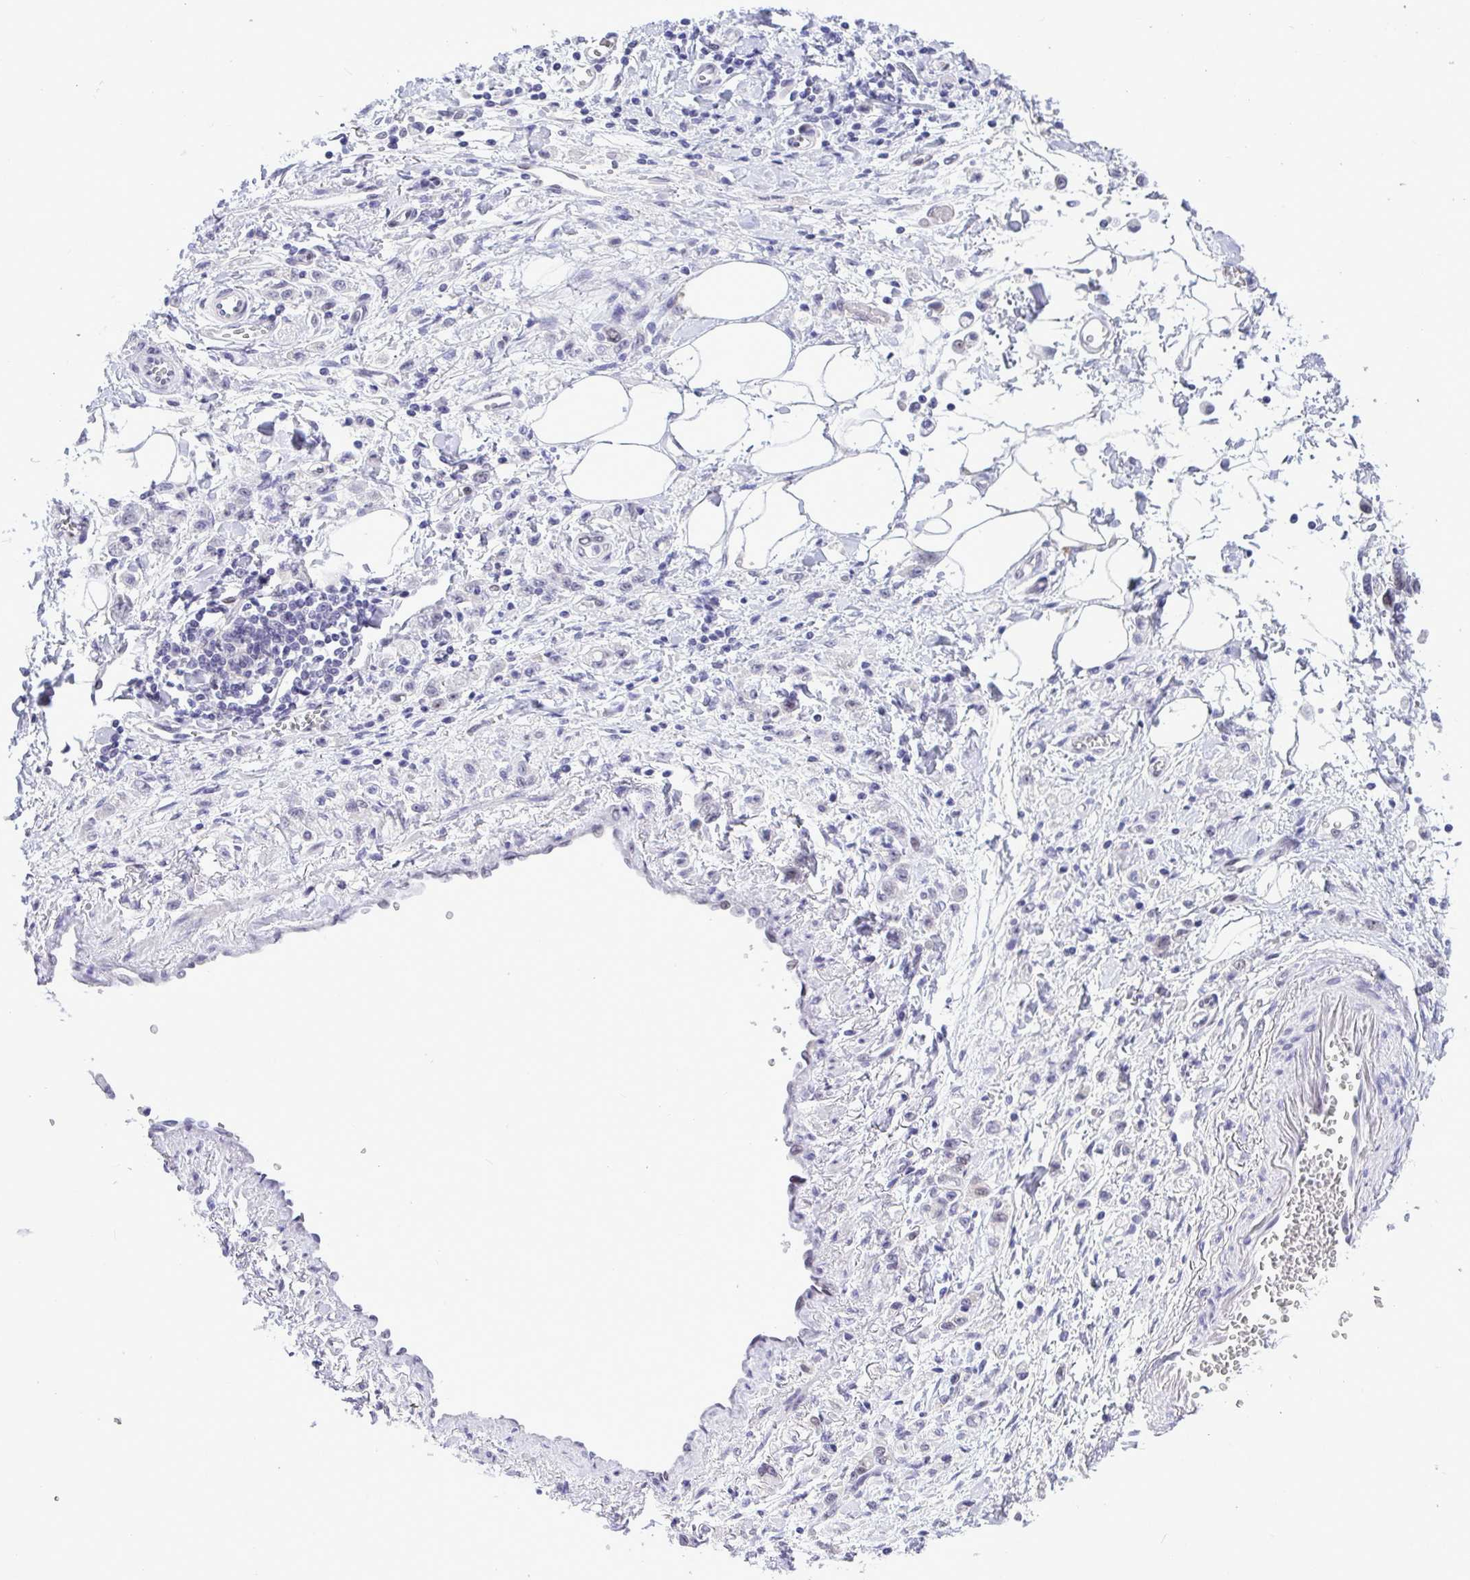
{"staining": {"intensity": "weak", "quantity": "<25%", "location": "nuclear"}, "tissue": "stomach cancer", "cell_type": "Tumor cells", "image_type": "cancer", "snomed": [{"axis": "morphology", "description": "Adenocarcinoma, NOS"}, {"axis": "topography", "description": "Stomach"}], "caption": "The histopathology image displays no staining of tumor cells in adenocarcinoma (stomach). (DAB IHC visualized using brightfield microscopy, high magnification).", "gene": "TEAD4", "patient": {"sex": "male", "age": 77}}